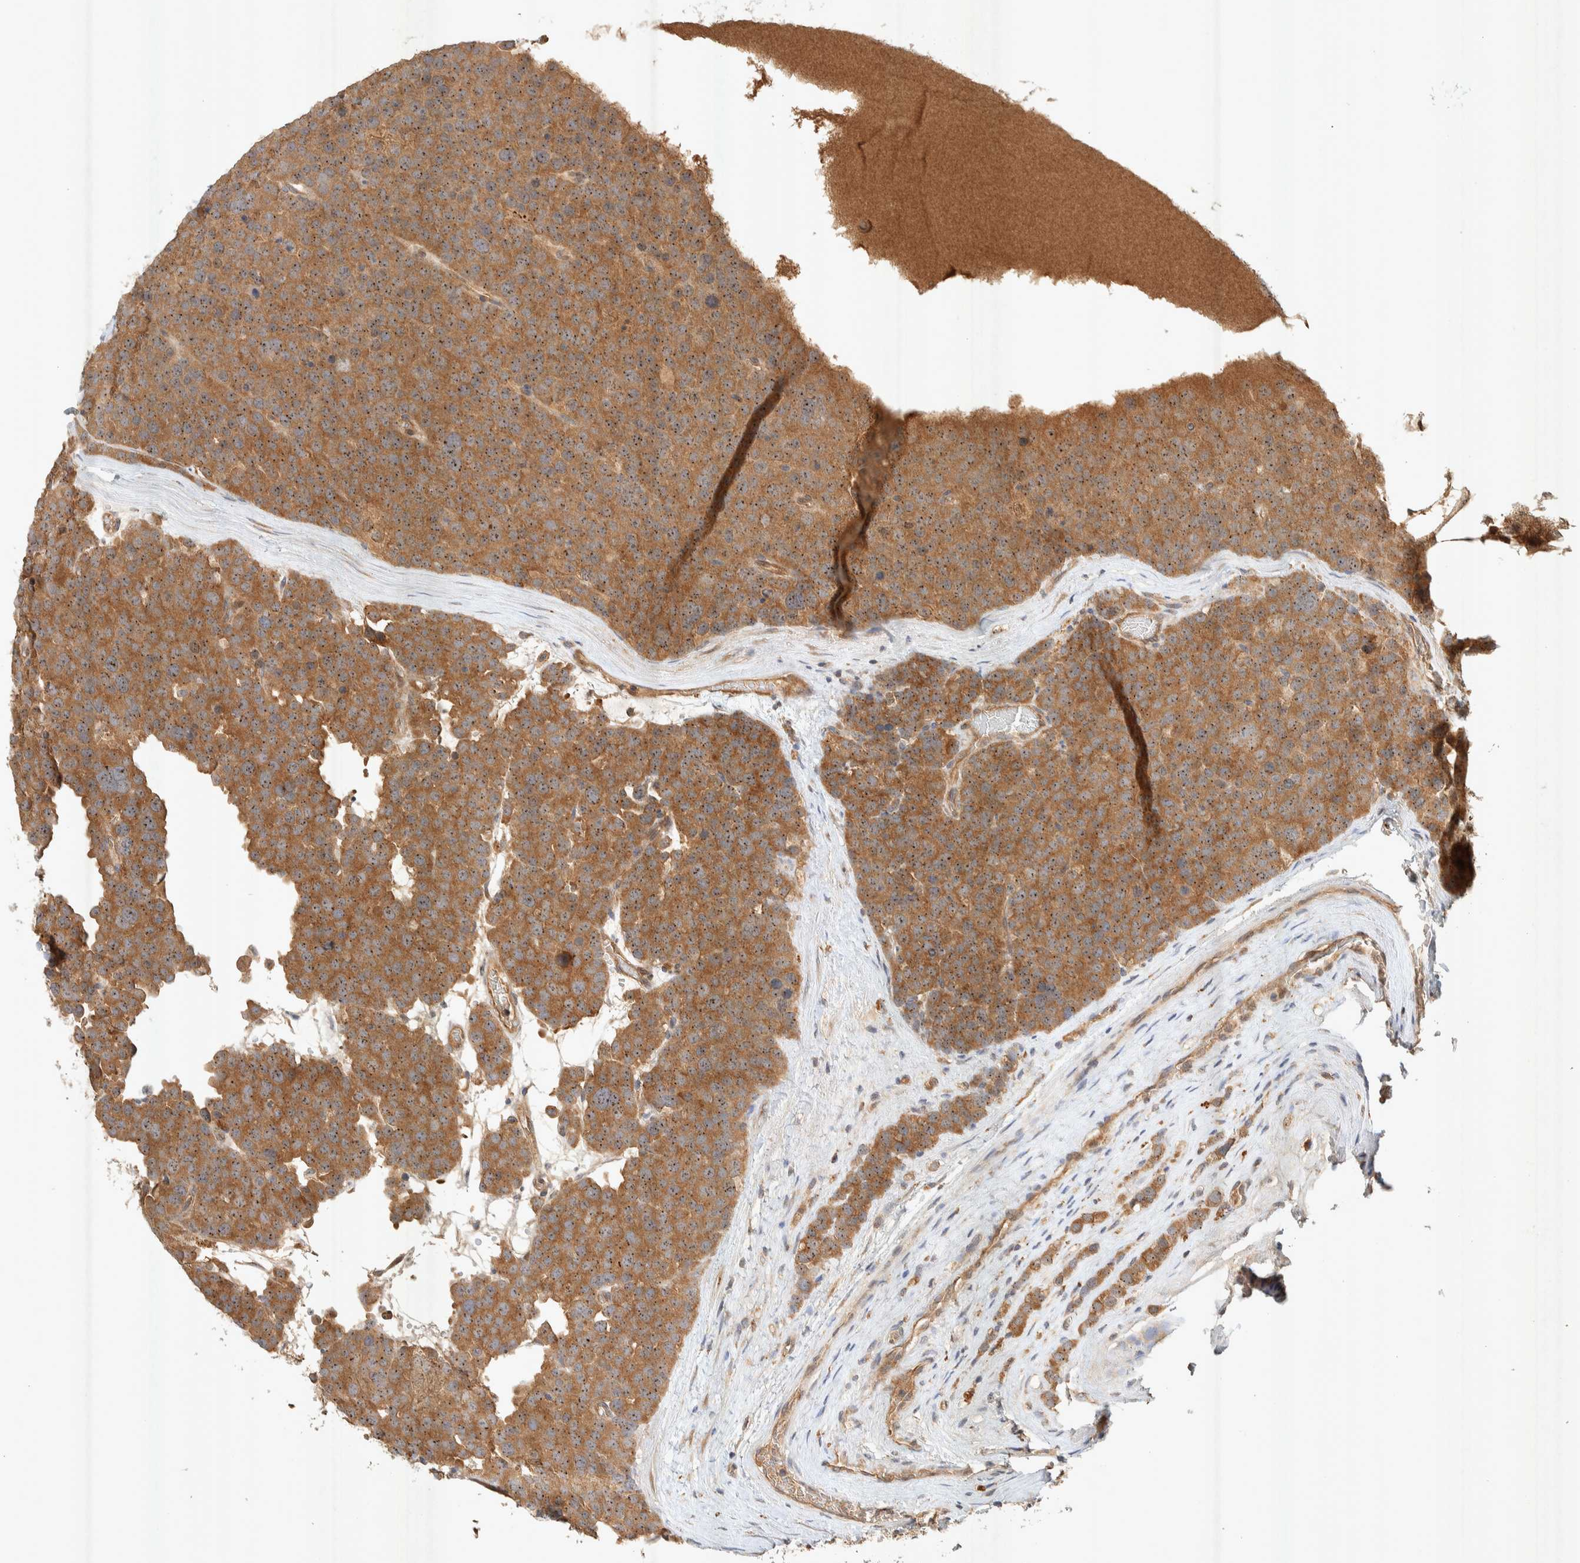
{"staining": {"intensity": "moderate", "quantity": ">75%", "location": "cytoplasmic/membranous,nuclear"}, "tissue": "testis cancer", "cell_type": "Tumor cells", "image_type": "cancer", "snomed": [{"axis": "morphology", "description": "Seminoma, NOS"}, {"axis": "topography", "description": "Testis"}], "caption": "Testis seminoma tissue demonstrates moderate cytoplasmic/membranous and nuclear positivity in approximately >75% of tumor cells", "gene": "PXK", "patient": {"sex": "male", "age": 71}}